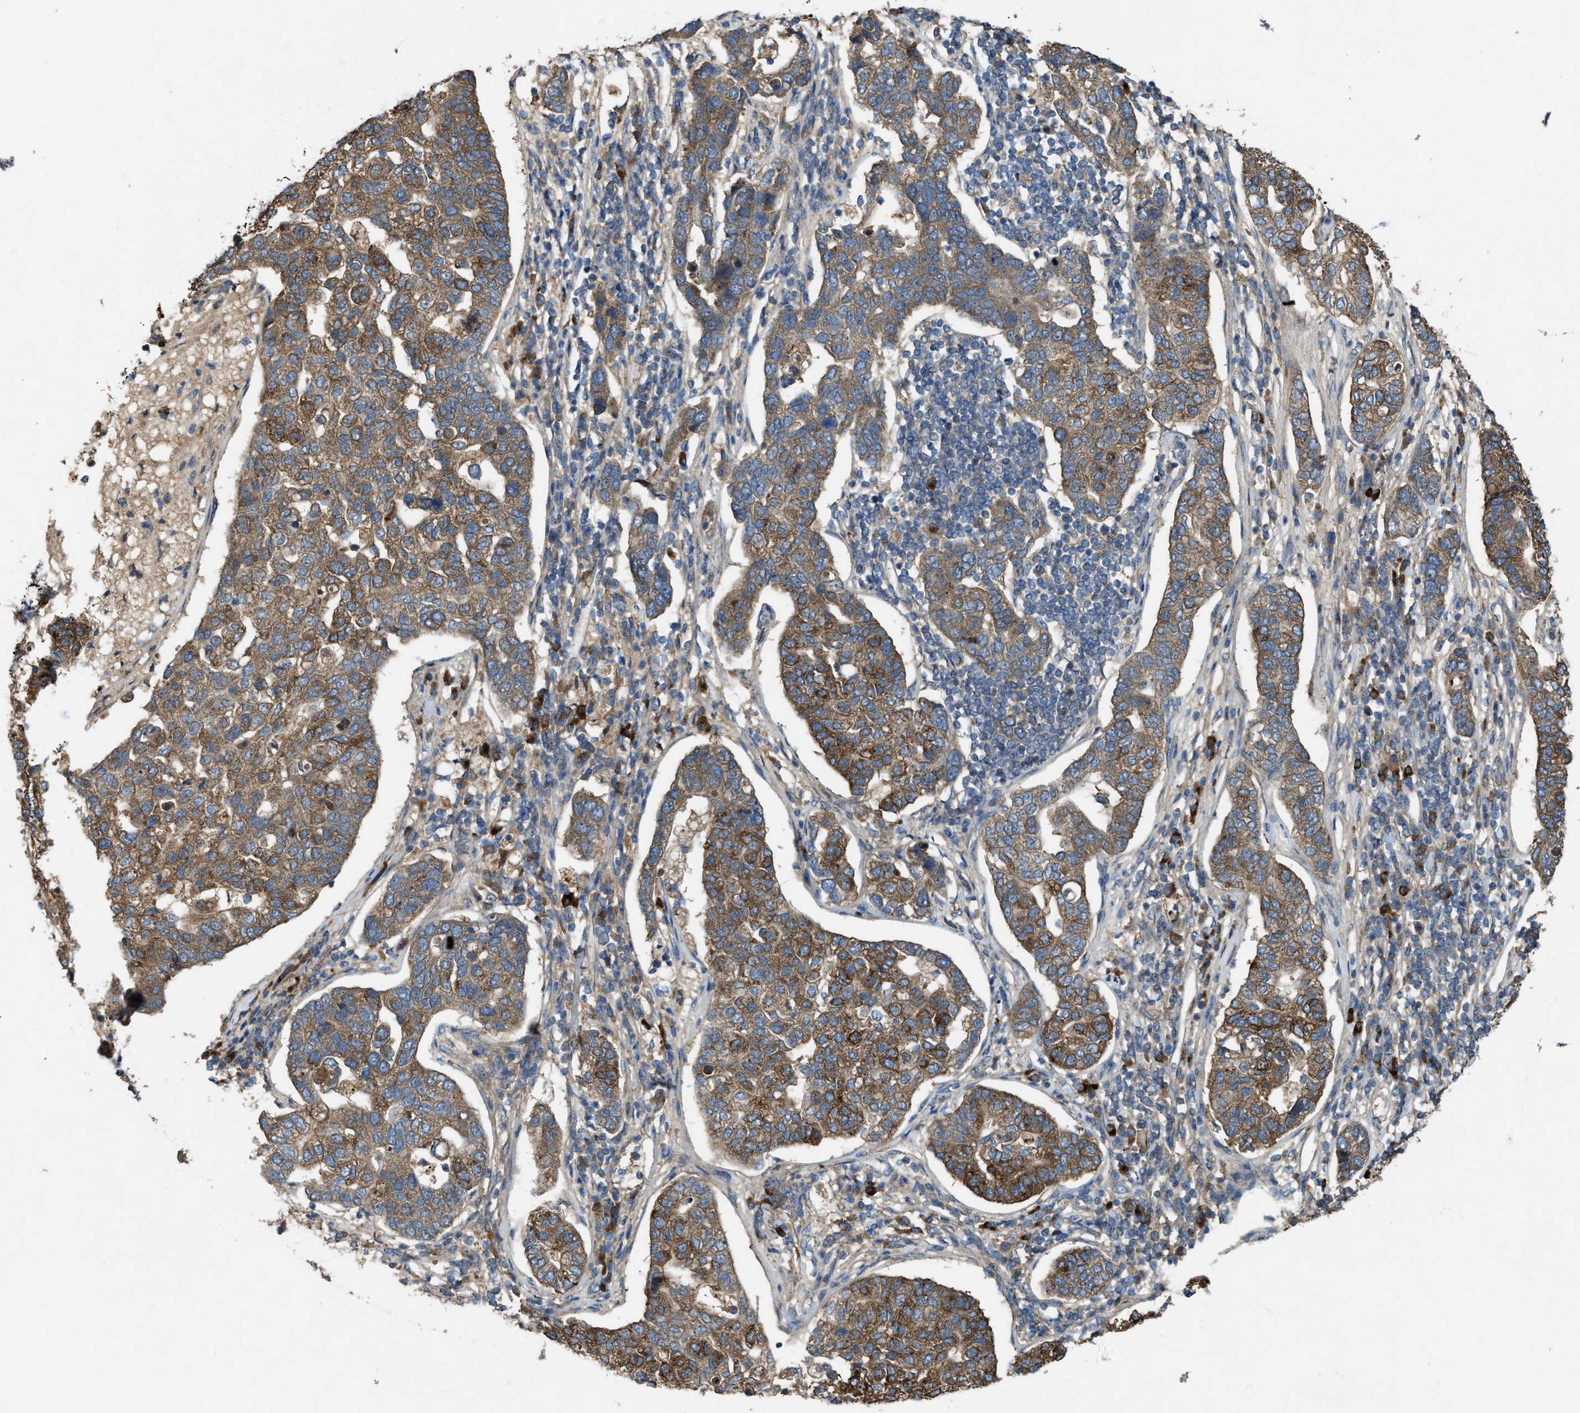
{"staining": {"intensity": "moderate", "quantity": ">75%", "location": "cytoplasmic/membranous"}, "tissue": "pancreatic cancer", "cell_type": "Tumor cells", "image_type": "cancer", "snomed": [{"axis": "morphology", "description": "Adenocarcinoma, NOS"}, {"axis": "topography", "description": "Pancreas"}], "caption": "Protein staining of pancreatic cancer tissue exhibits moderate cytoplasmic/membranous positivity in about >75% of tumor cells.", "gene": "PDP2", "patient": {"sex": "female", "age": 61}}